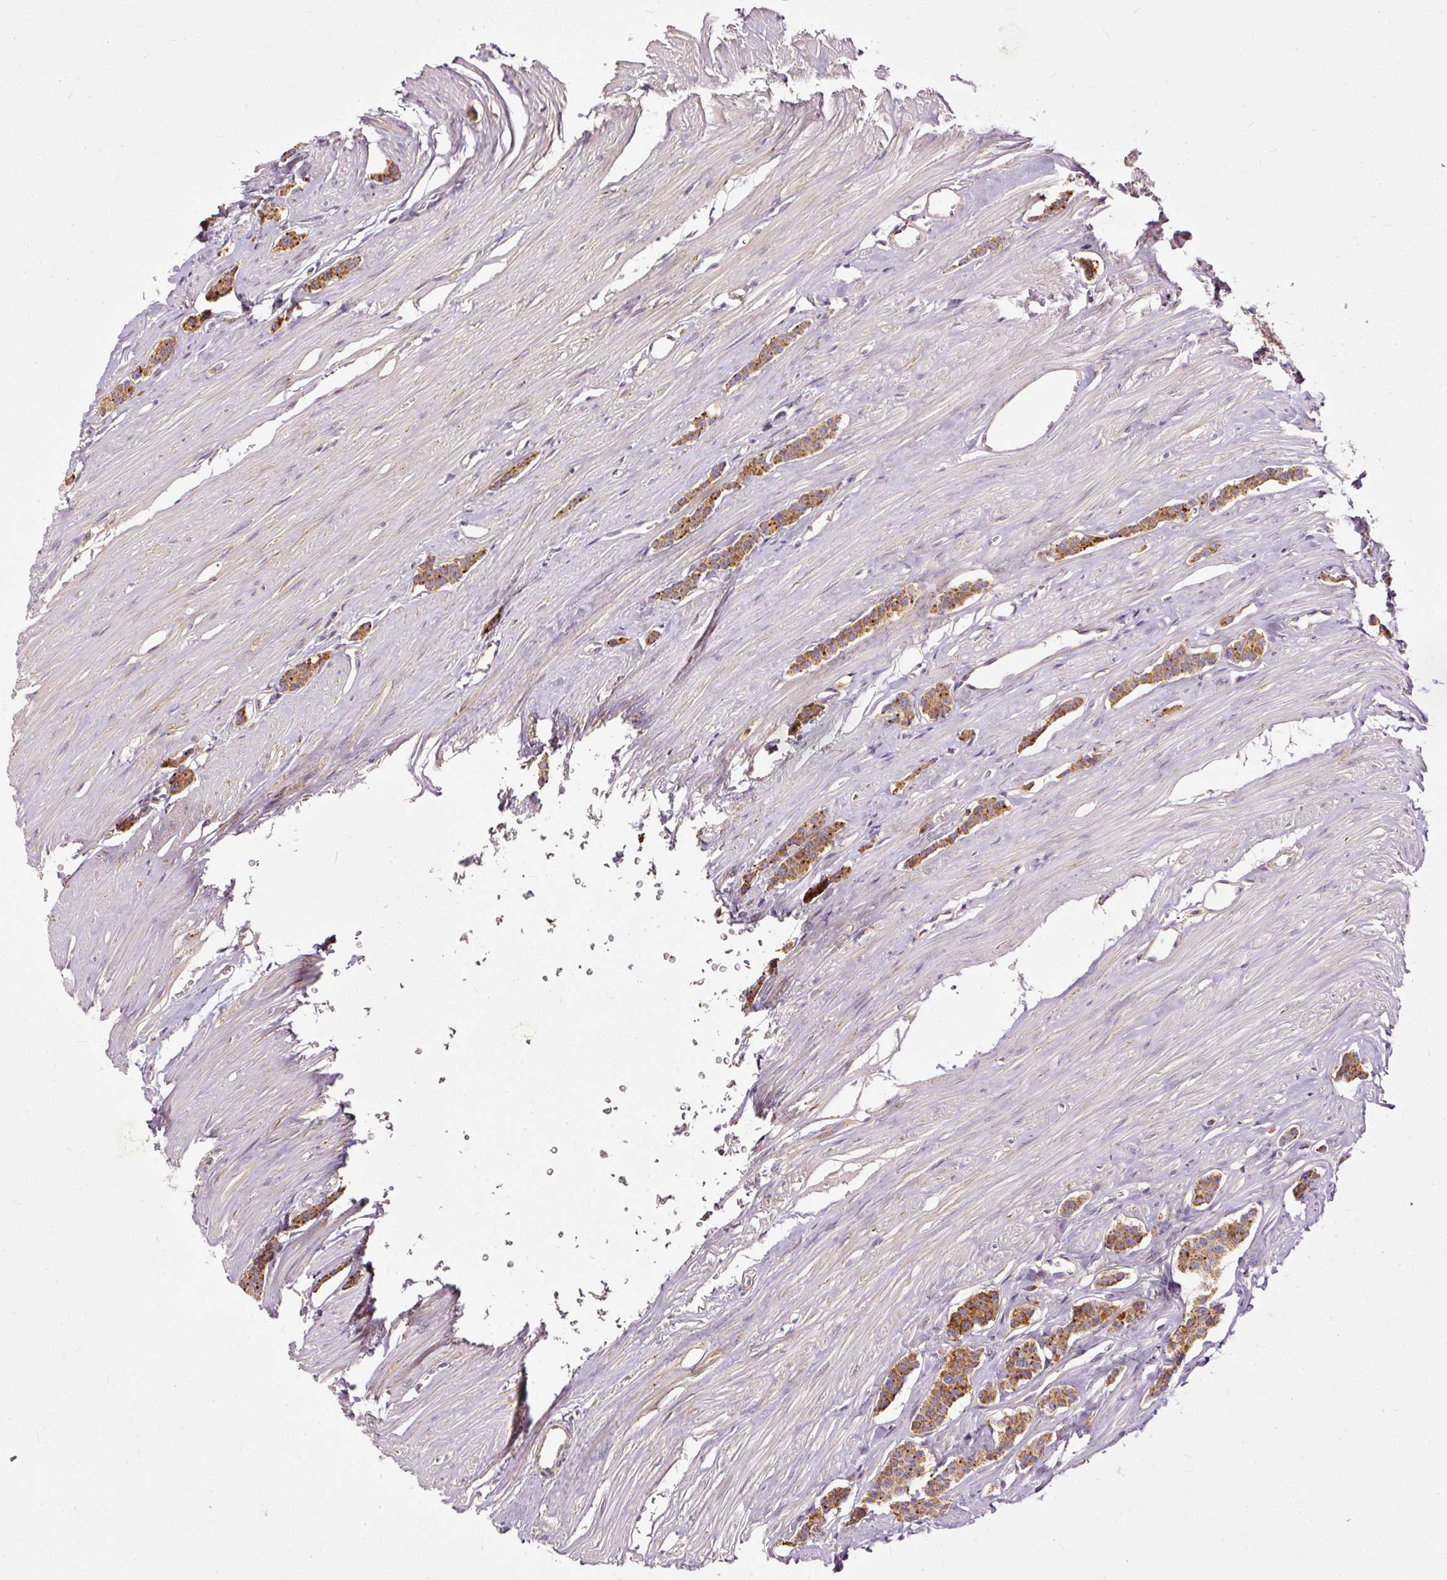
{"staining": {"intensity": "moderate", "quantity": ">75%", "location": "cytoplasmic/membranous"}, "tissue": "carcinoid", "cell_type": "Tumor cells", "image_type": "cancer", "snomed": [{"axis": "morphology", "description": "Carcinoid, malignant, NOS"}, {"axis": "topography", "description": "Small intestine"}], "caption": "A medium amount of moderate cytoplasmic/membranous expression is identified in approximately >75% of tumor cells in carcinoid tissue.", "gene": "PAQR9", "patient": {"sex": "male", "age": 60}}